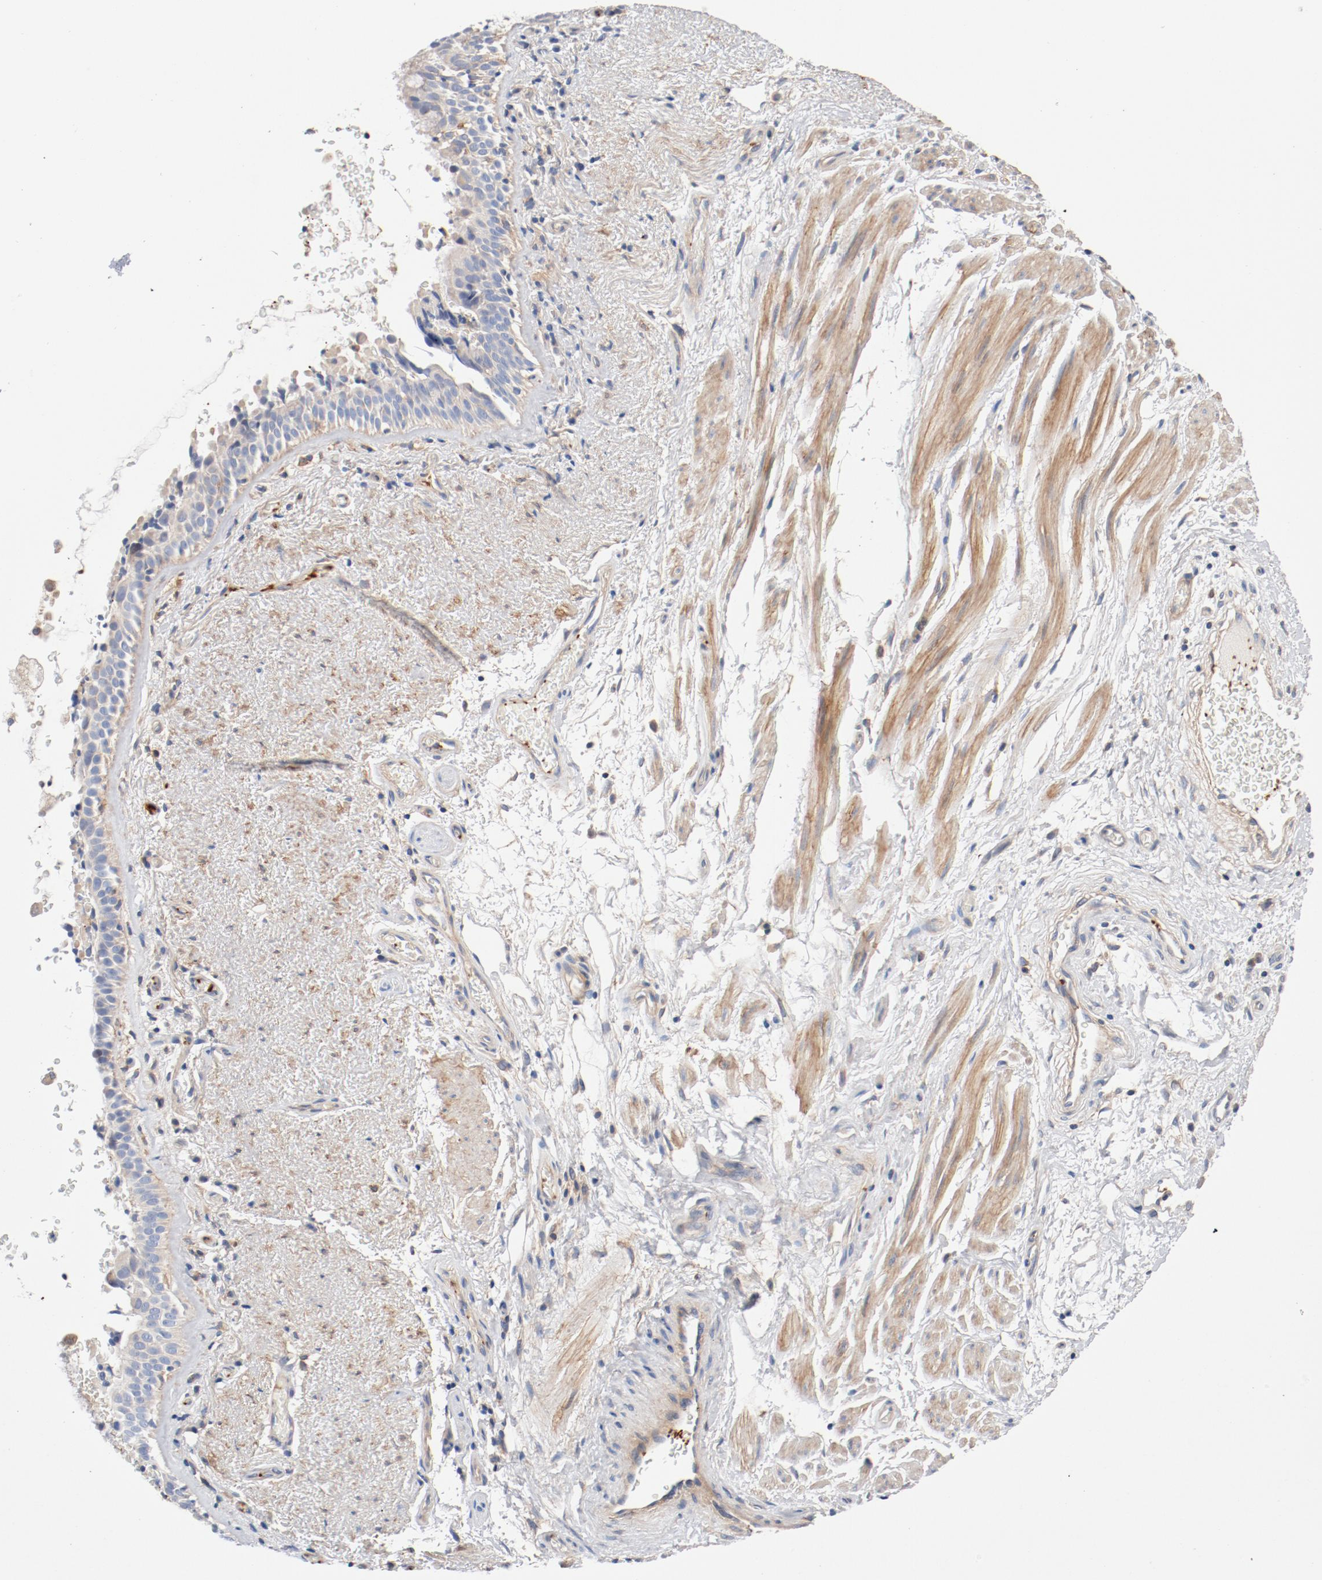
{"staining": {"intensity": "weak", "quantity": ">75%", "location": "cytoplasmic/membranous"}, "tissue": "bronchus", "cell_type": "Respiratory epithelial cells", "image_type": "normal", "snomed": [{"axis": "morphology", "description": "Normal tissue, NOS"}, {"axis": "topography", "description": "Bronchus"}], "caption": "A histopathology image showing weak cytoplasmic/membranous positivity in approximately >75% of respiratory epithelial cells in unremarkable bronchus, as visualized by brown immunohistochemical staining.", "gene": "ILK", "patient": {"sex": "female", "age": 54}}